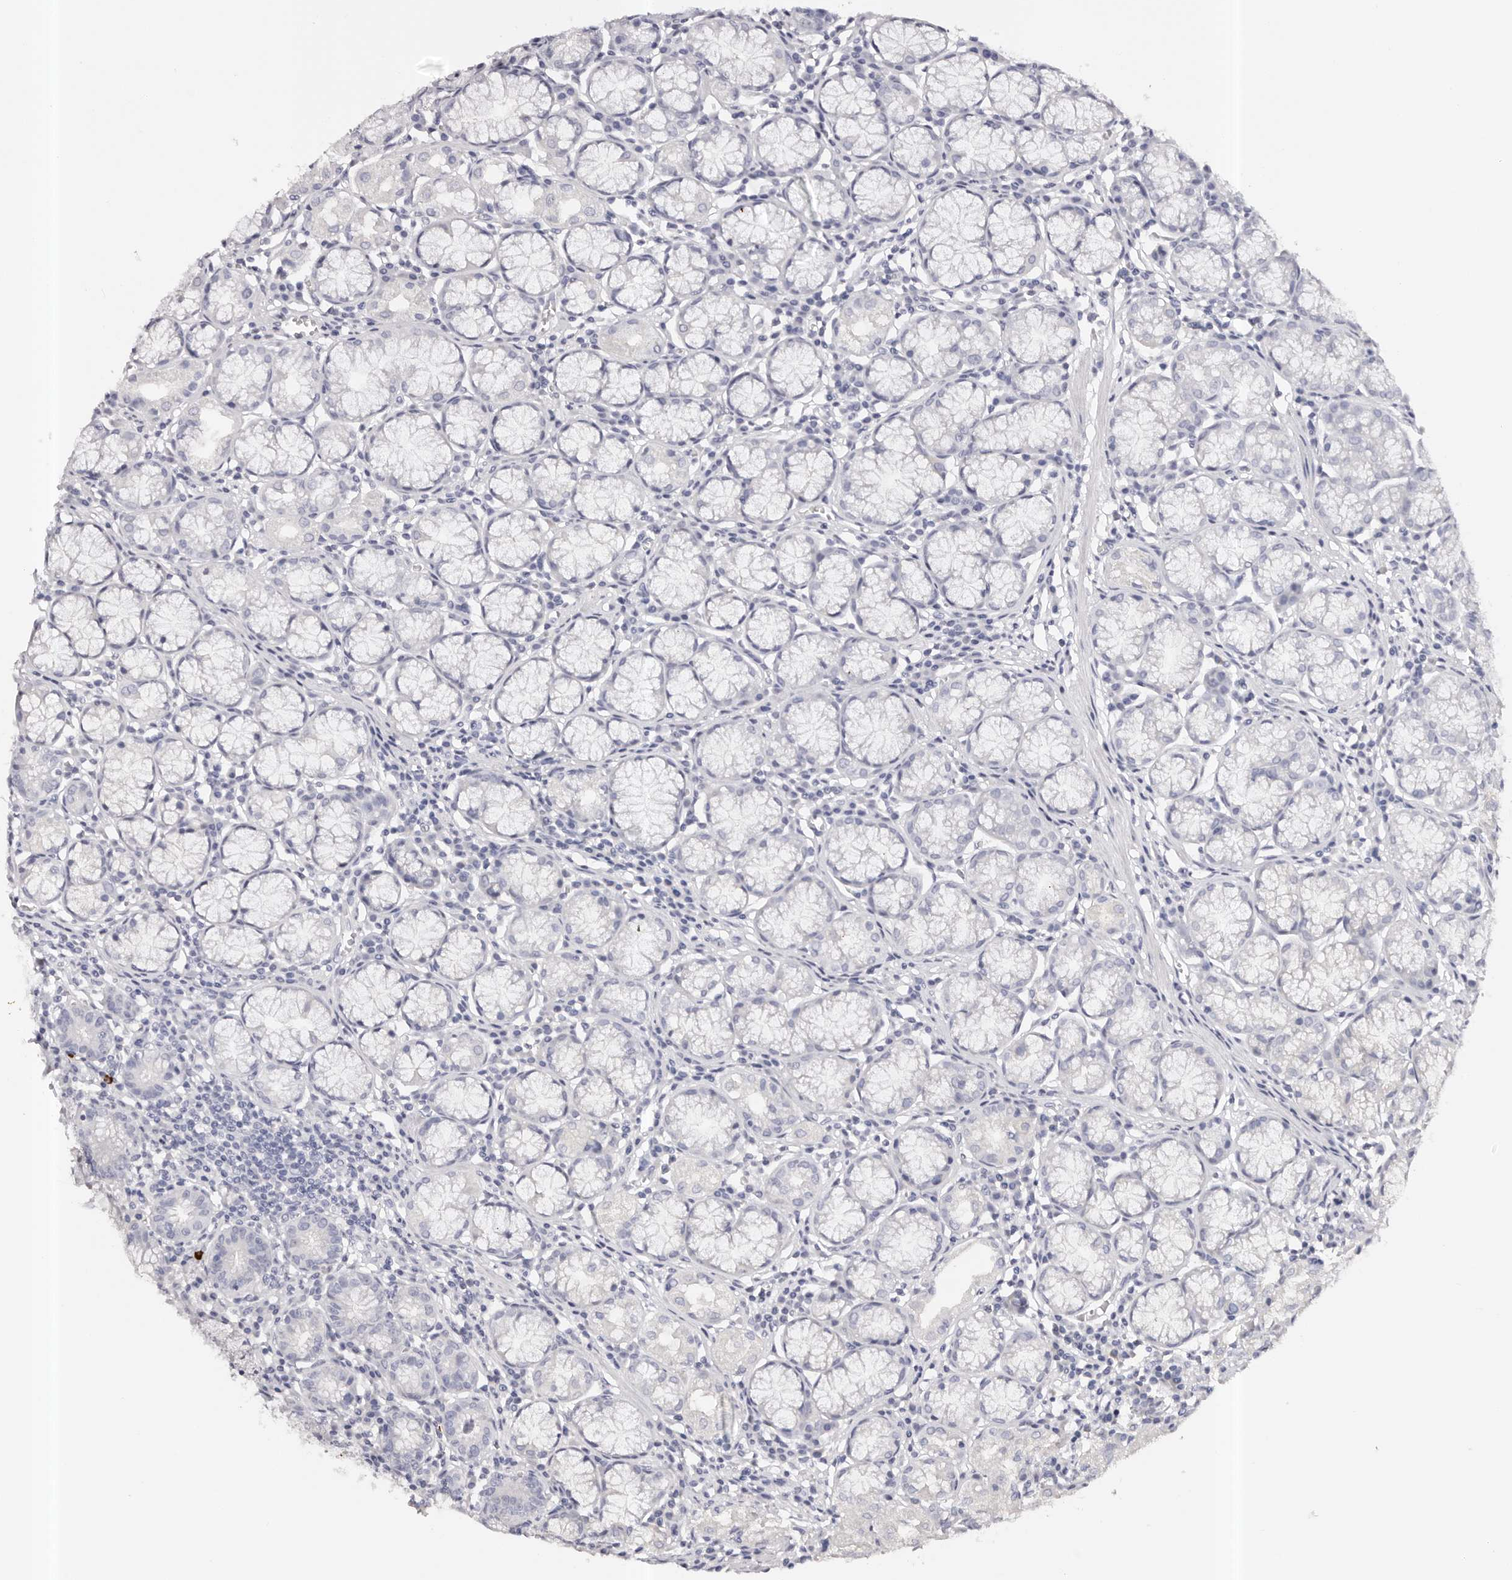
{"staining": {"intensity": "negative", "quantity": "none", "location": "none"}, "tissue": "stomach", "cell_type": "Glandular cells", "image_type": "normal", "snomed": [{"axis": "morphology", "description": "Normal tissue, NOS"}, {"axis": "topography", "description": "Stomach"}], "caption": "IHC histopathology image of normal human stomach stained for a protein (brown), which demonstrates no staining in glandular cells.", "gene": "ROM1", "patient": {"sex": "male", "age": 55}}